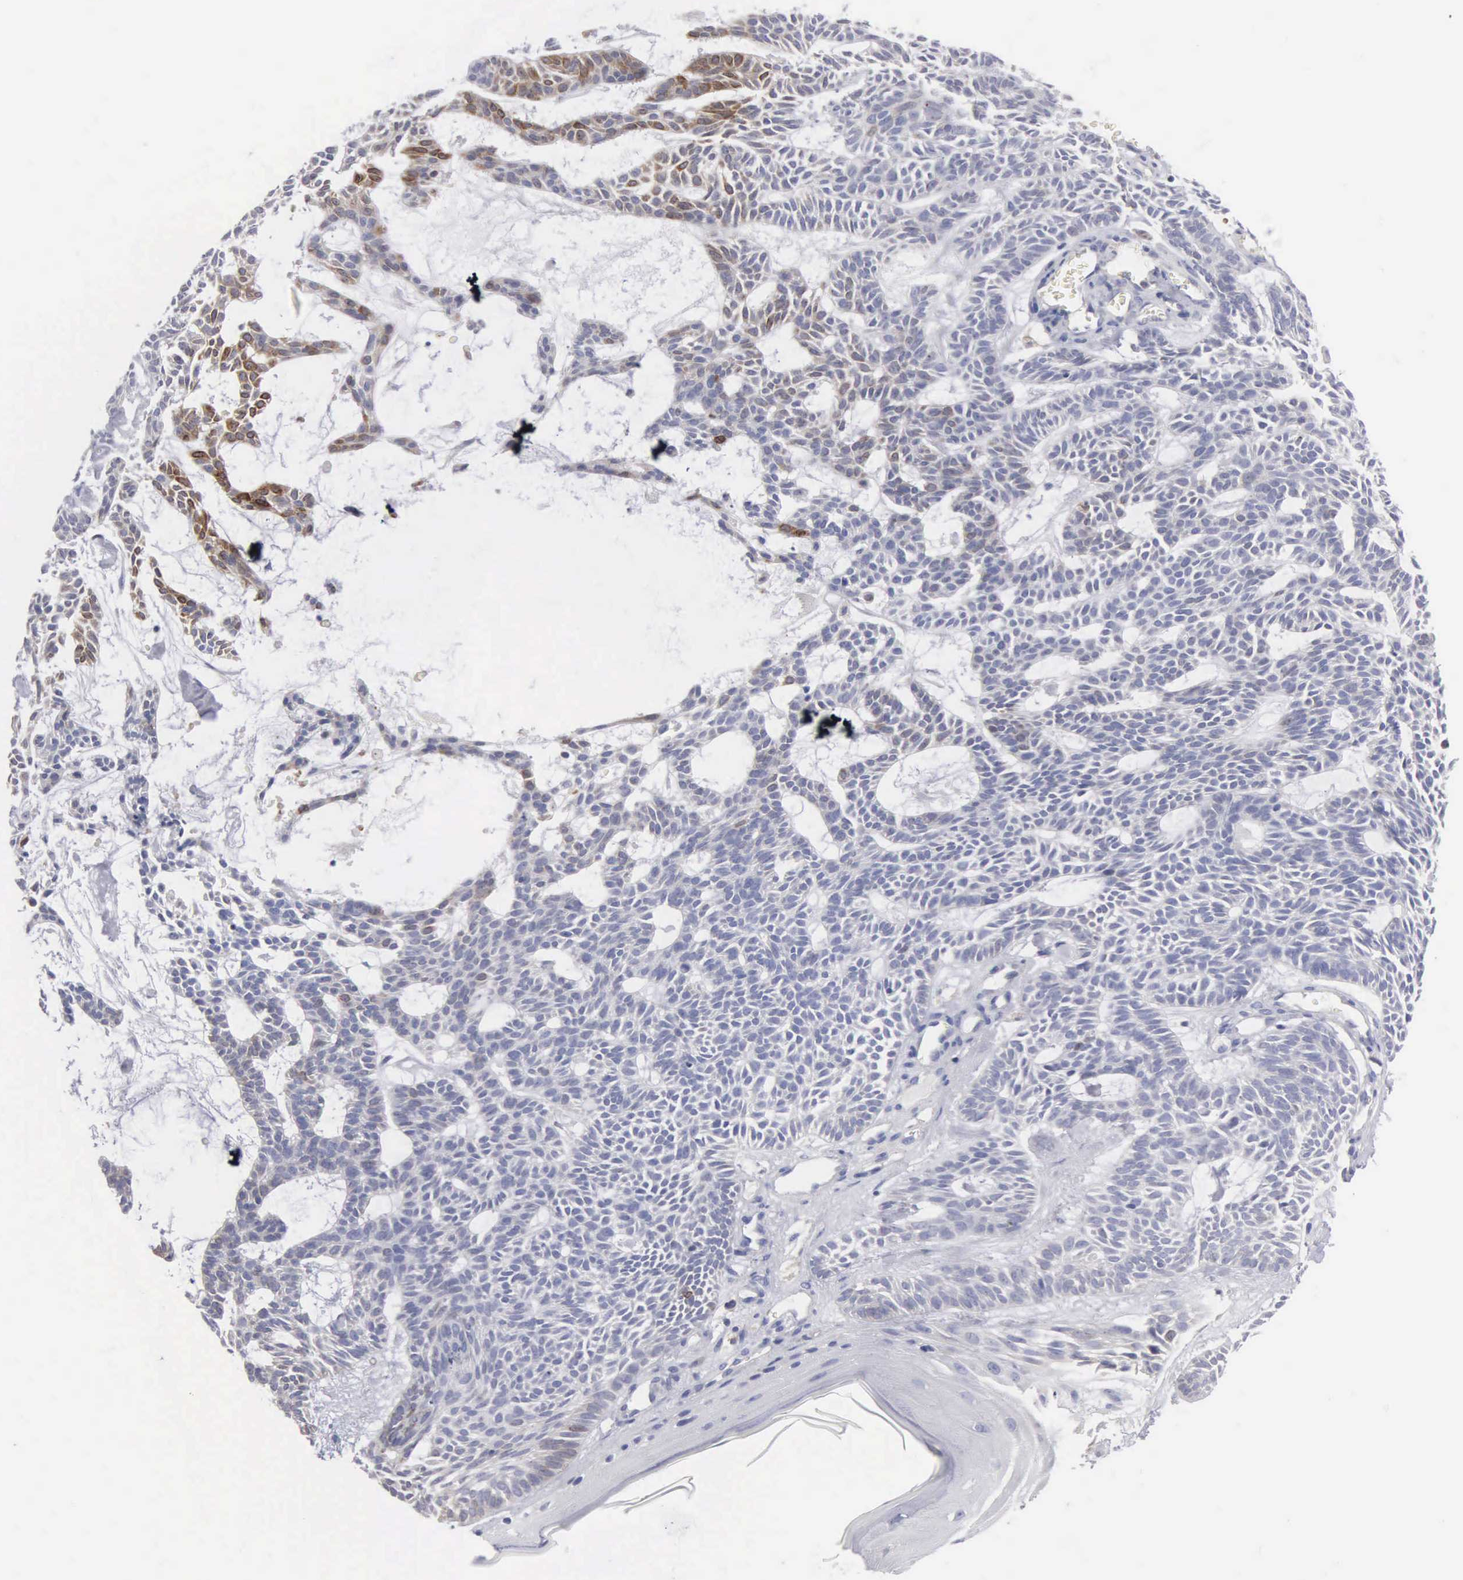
{"staining": {"intensity": "negative", "quantity": "none", "location": "none"}, "tissue": "skin cancer", "cell_type": "Tumor cells", "image_type": "cancer", "snomed": [{"axis": "morphology", "description": "Basal cell carcinoma"}, {"axis": "topography", "description": "Skin"}], "caption": "This is an immunohistochemistry photomicrograph of human skin cancer (basal cell carcinoma). There is no expression in tumor cells.", "gene": "PTGS2", "patient": {"sex": "male", "age": 75}}